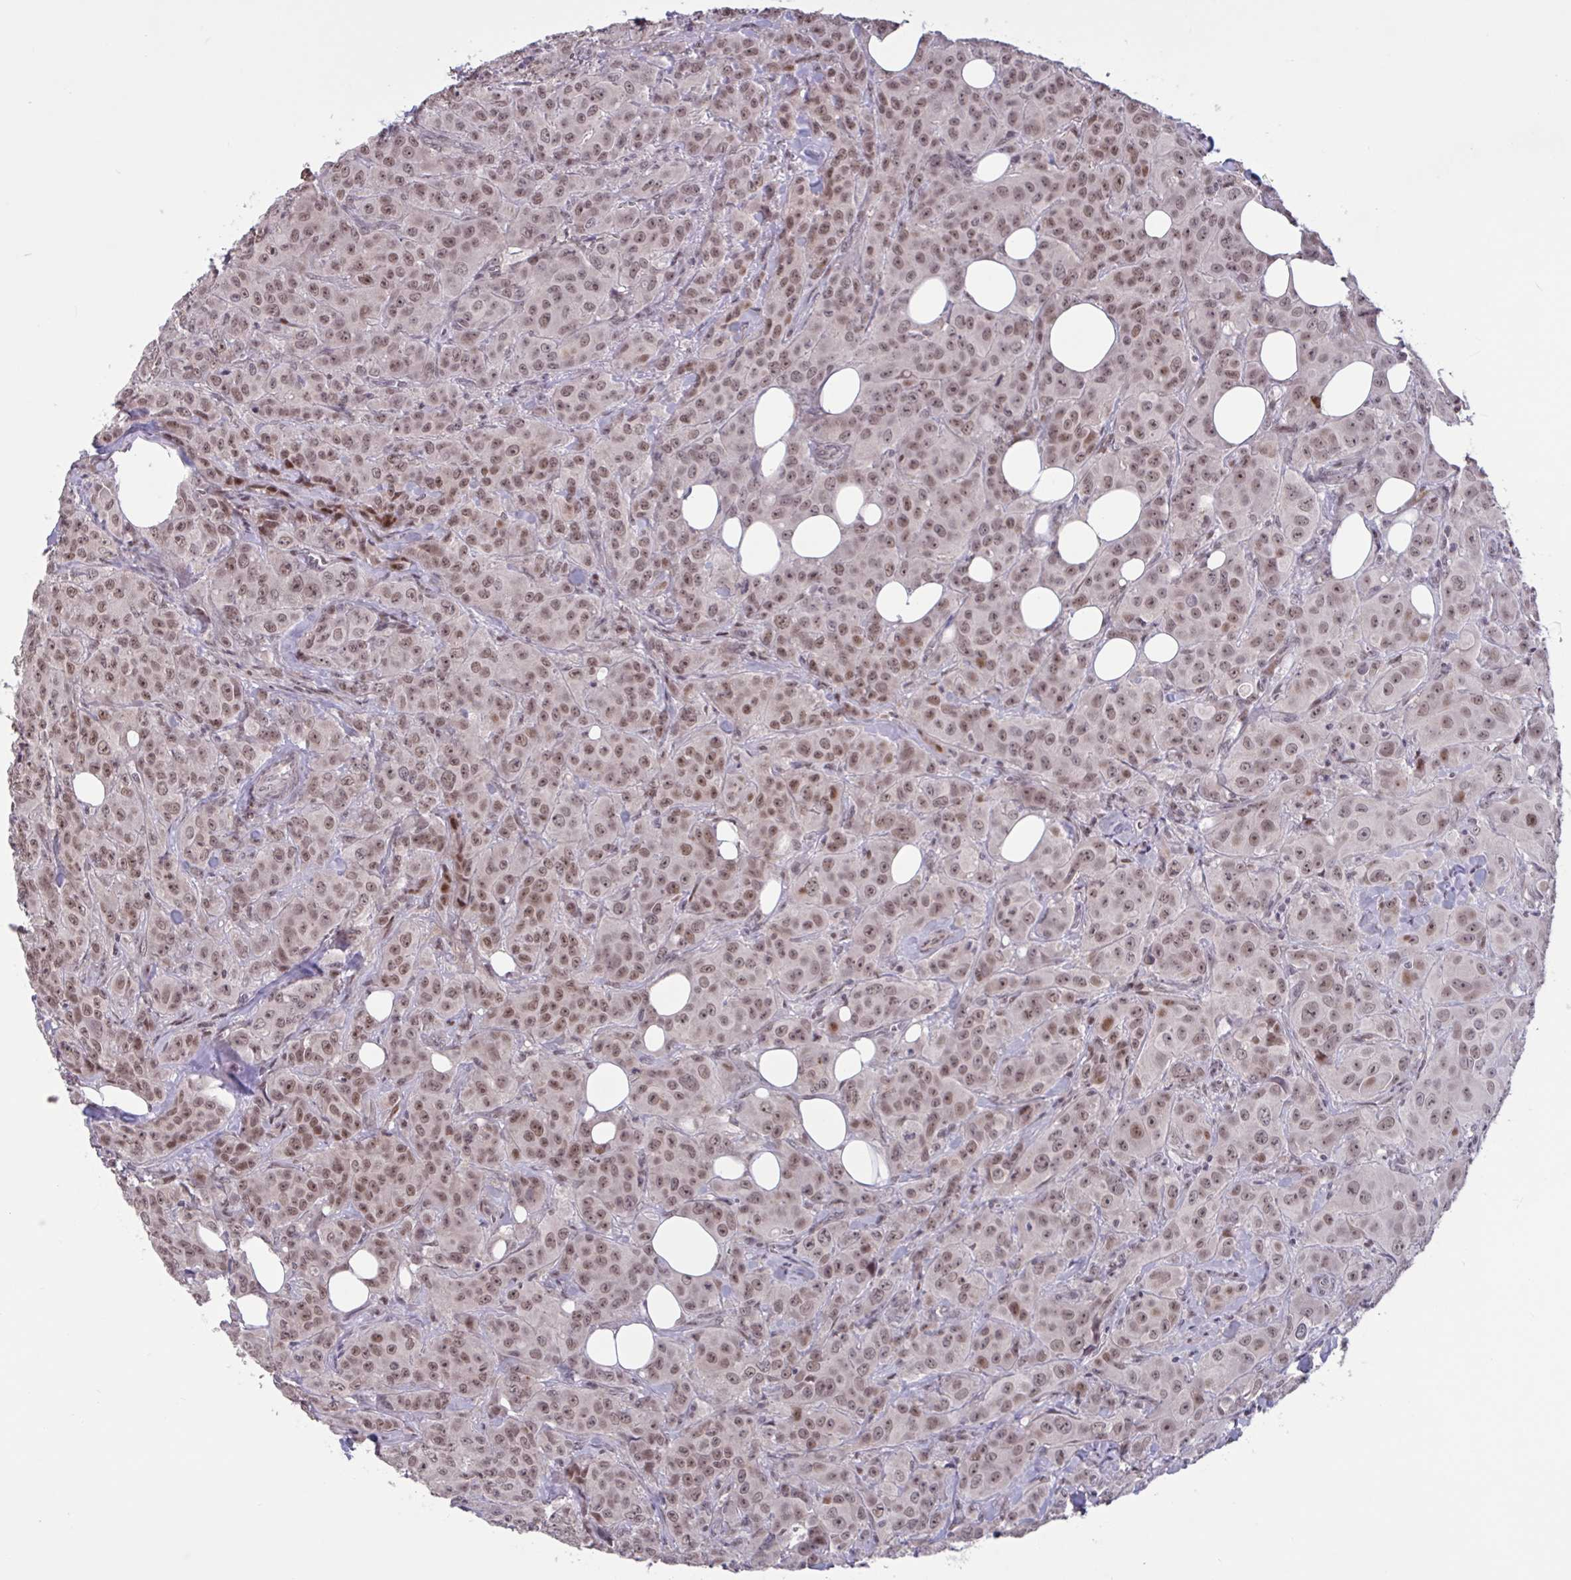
{"staining": {"intensity": "moderate", "quantity": ">75%", "location": "nuclear"}, "tissue": "breast cancer", "cell_type": "Tumor cells", "image_type": "cancer", "snomed": [{"axis": "morphology", "description": "Normal tissue, NOS"}, {"axis": "morphology", "description": "Duct carcinoma"}, {"axis": "topography", "description": "Breast"}], "caption": "Protein staining by immunohistochemistry shows moderate nuclear expression in approximately >75% of tumor cells in breast cancer.", "gene": "ZNF414", "patient": {"sex": "female", "age": 43}}